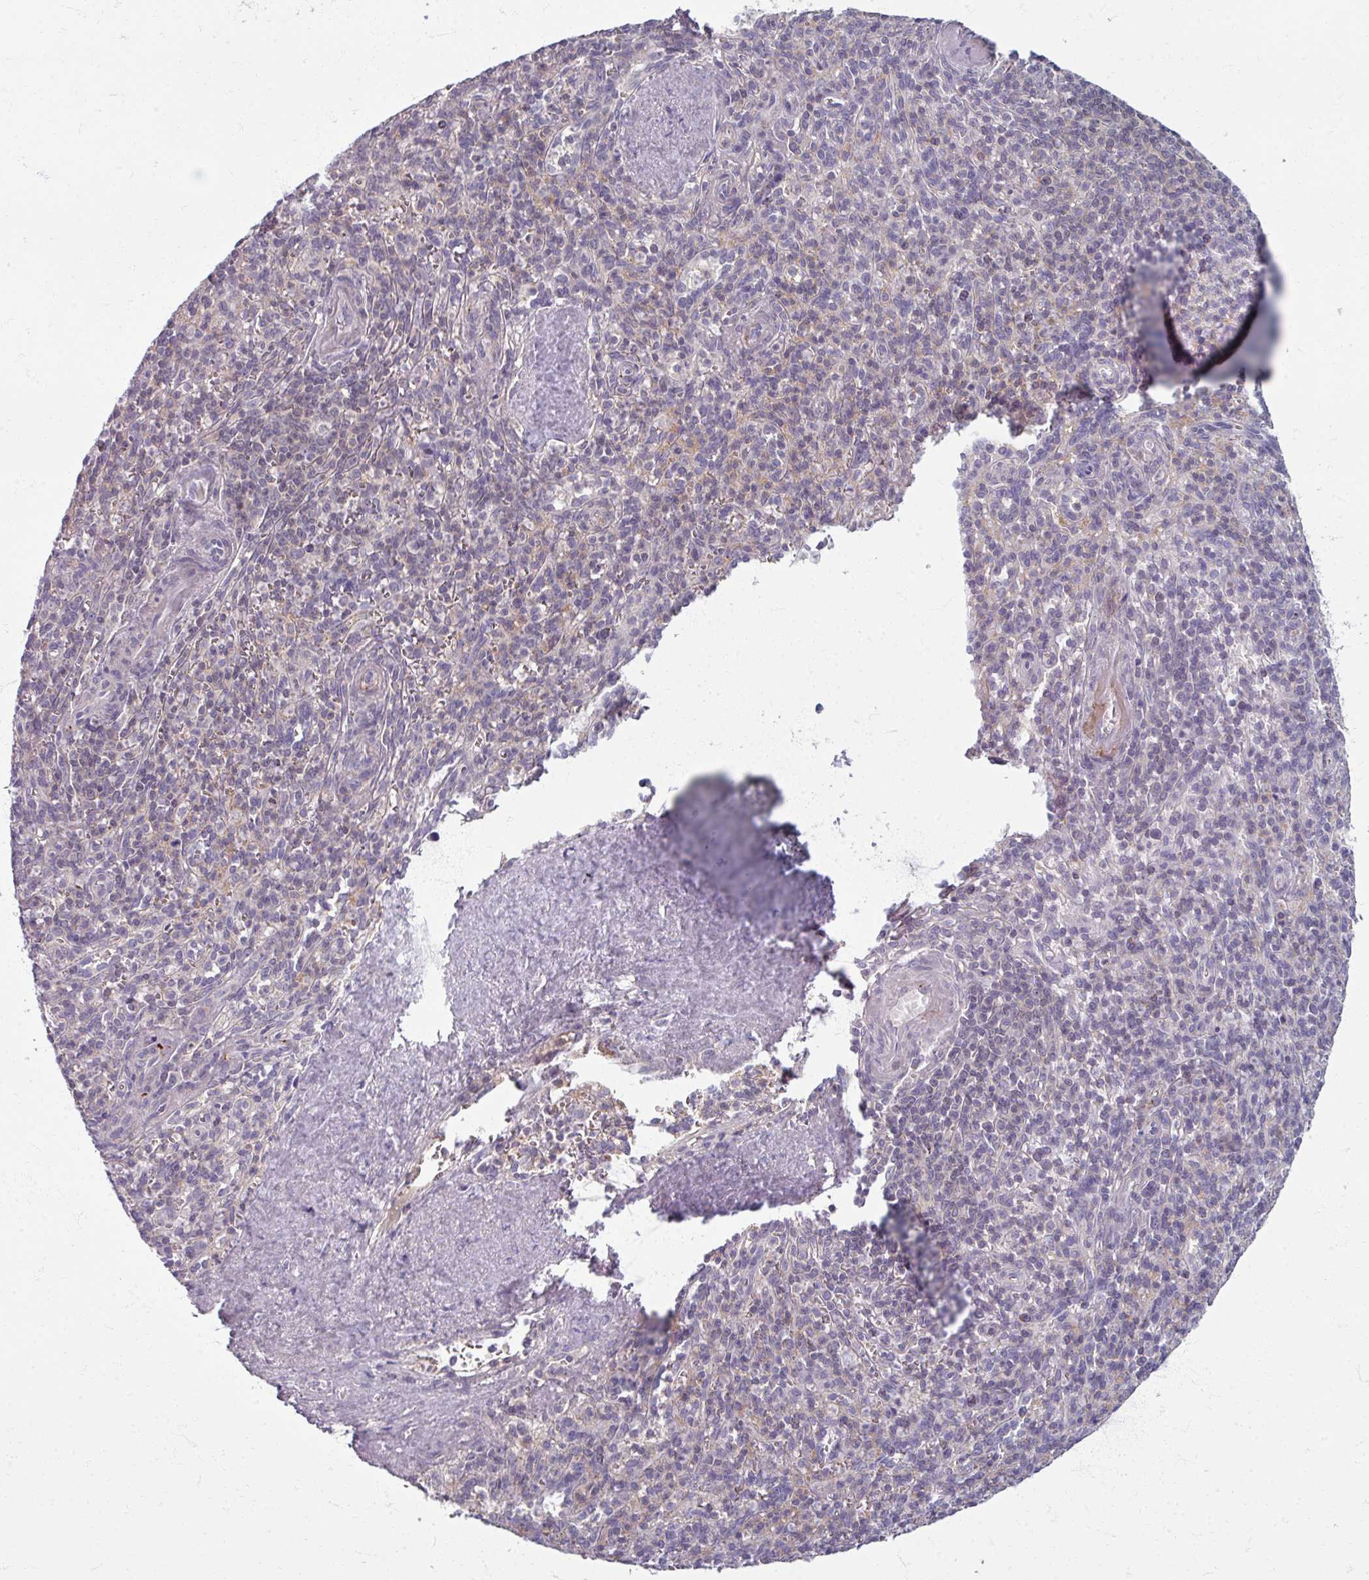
{"staining": {"intensity": "negative", "quantity": "none", "location": "none"}, "tissue": "spleen", "cell_type": "Cells in red pulp", "image_type": "normal", "snomed": [{"axis": "morphology", "description": "Normal tissue, NOS"}, {"axis": "topography", "description": "Spleen"}], "caption": "Spleen stained for a protein using immunohistochemistry shows no expression cells in red pulp.", "gene": "TTLL7", "patient": {"sex": "female", "age": 70}}